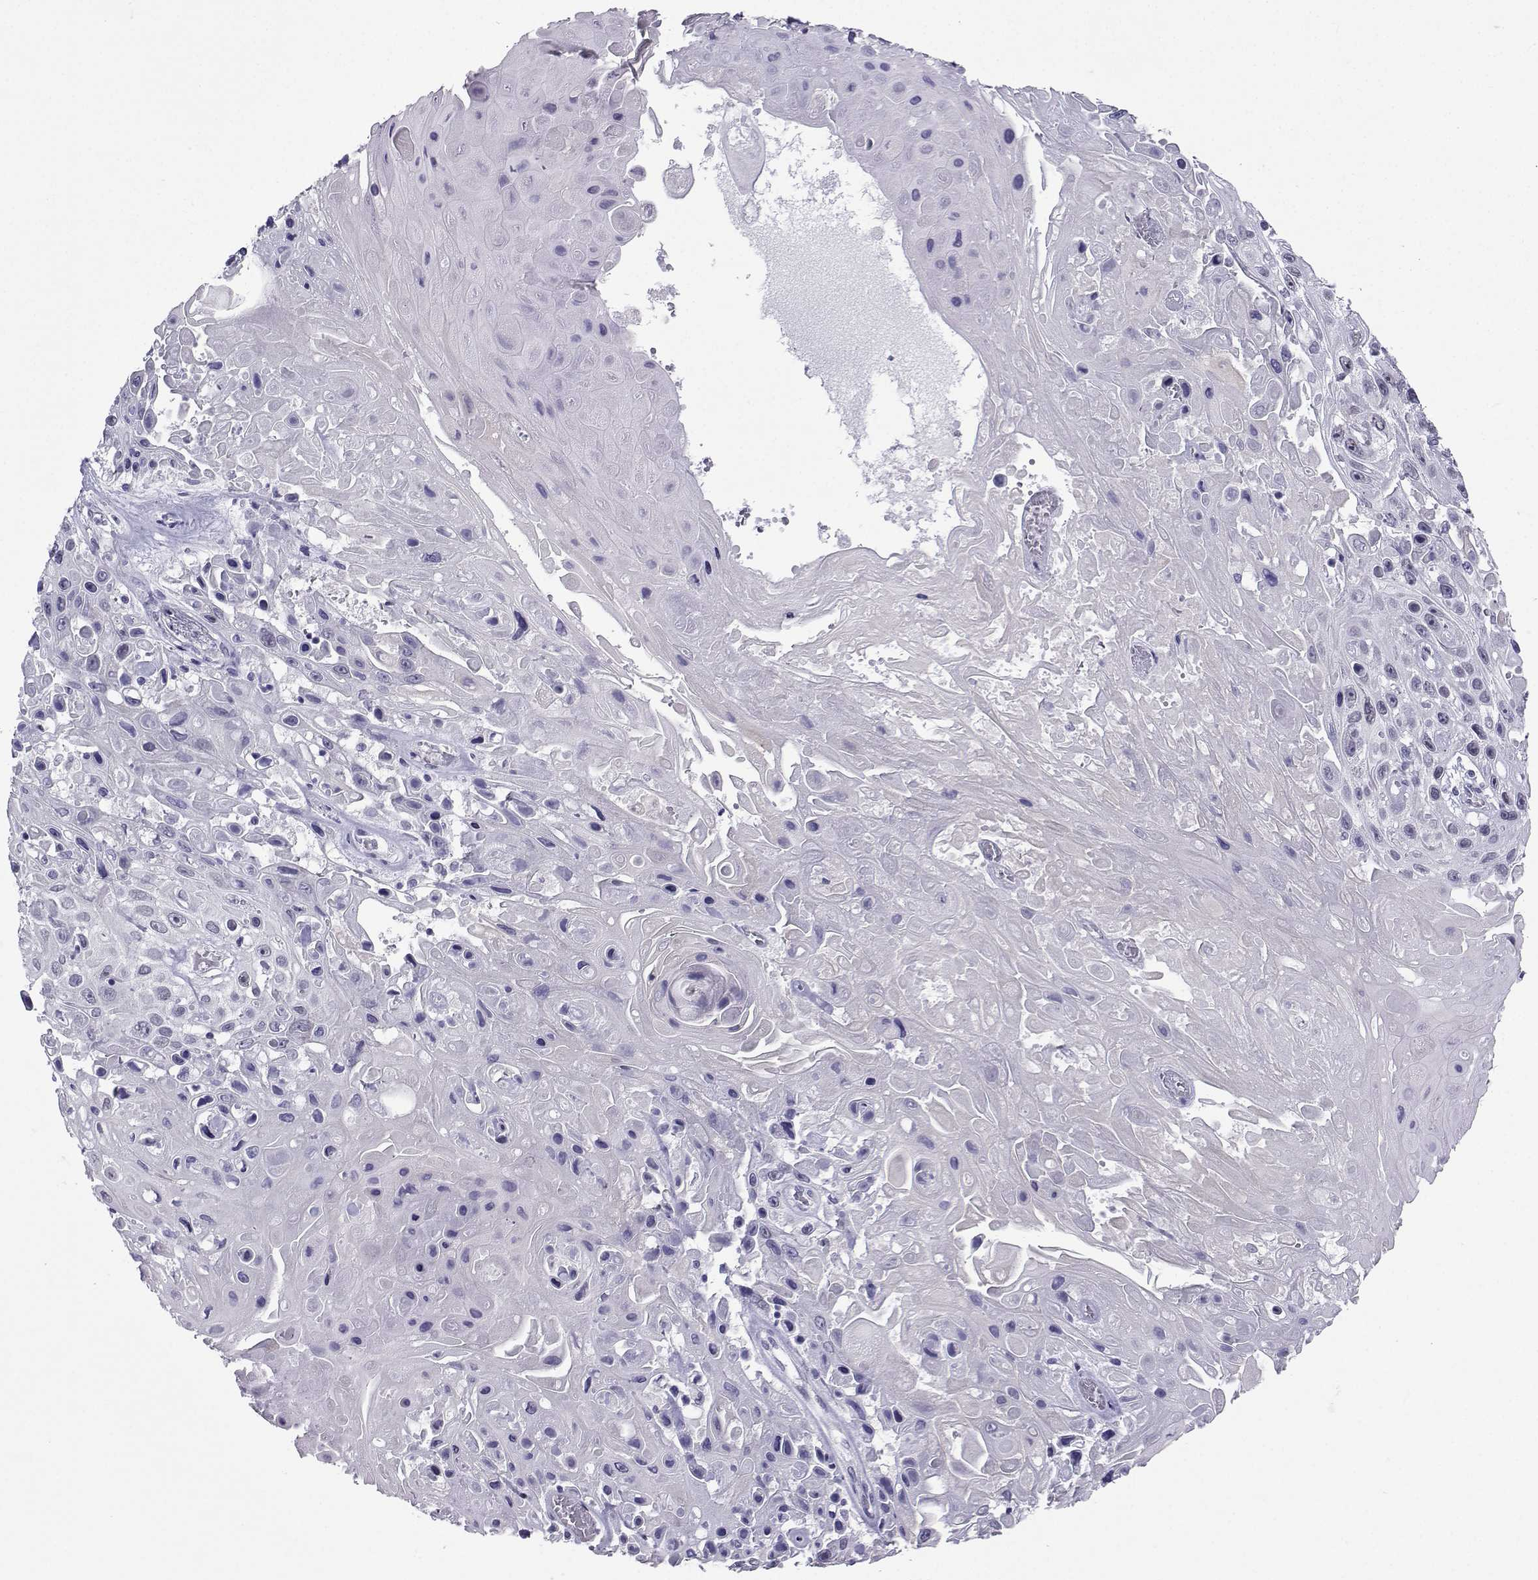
{"staining": {"intensity": "weak", "quantity": "<25%", "location": "nuclear"}, "tissue": "skin cancer", "cell_type": "Tumor cells", "image_type": "cancer", "snomed": [{"axis": "morphology", "description": "Squamous cell carcinoma, NOS"}, {"axis": "topography", "description": "Skin"}], "caption": "Micrograph shows no protein positivity in tumor cells of skin cancer (squamous cell carcinoma) tissue. (IHC, brightfield microscopy, high magnification).", "gene": "LORICRIN", "patient": {"sex": "male", "age": 82}}